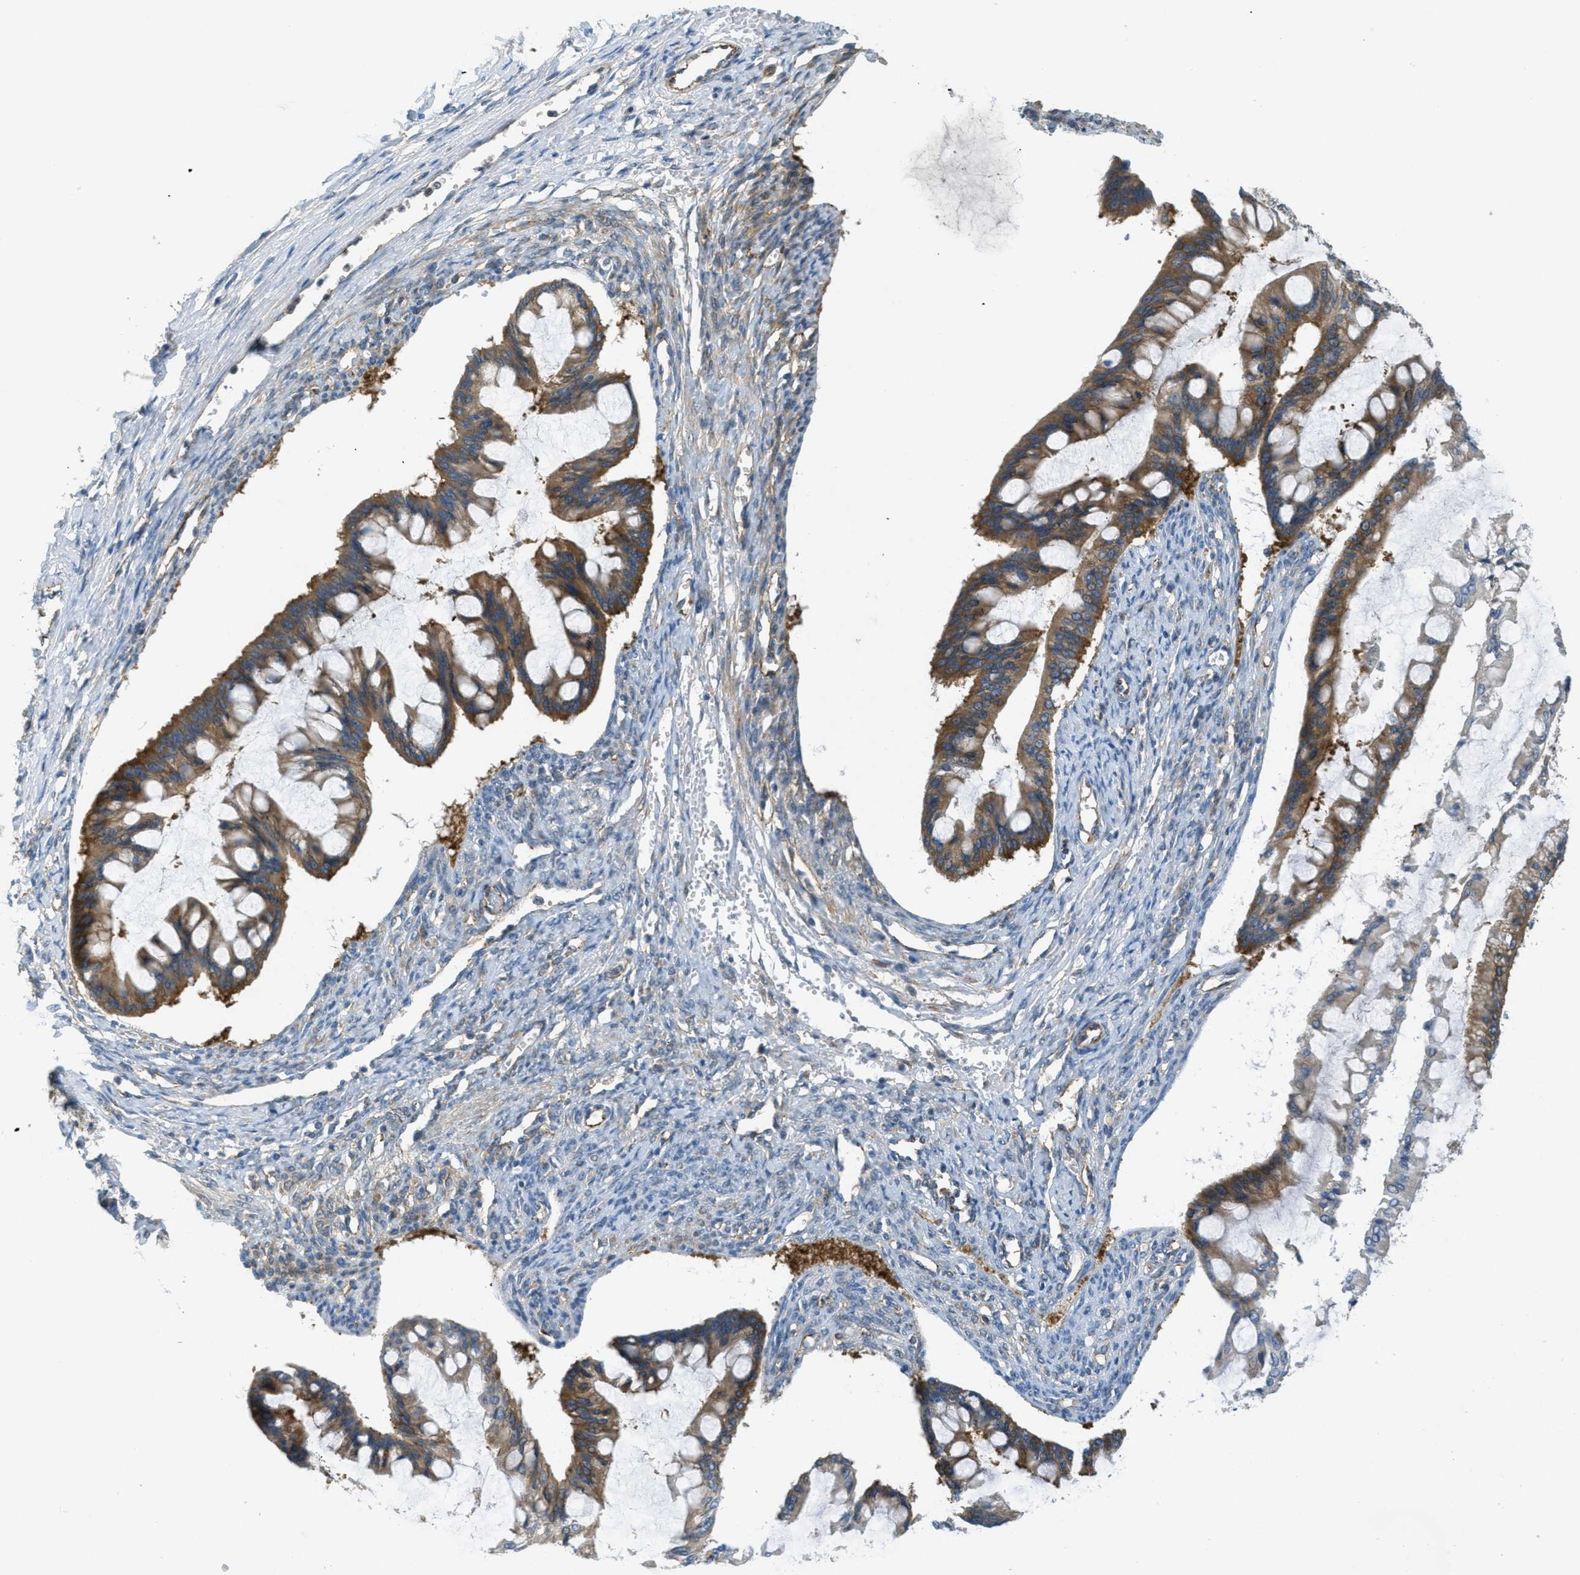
{"staining": {"intensity": "moderate", "quantity": ">75%", "location": "cytoplasmic/membranous"}, "tissue": "ovarian cancer", "cell_type": "Tumor cells", "image_type": "cancer", "snomed": [{"axis": "morphology", "description": "Cystadenocarcinoma, mucinous, NOS"}, {"axis": "topography", "description": "Ovary"}], "caption": "The image exhibits immunohistochemical staining of ovarian cancer. There is moderate cytoplasmic/membranous staining is appreciated in about >75% of tumor cells.", "gene": "JCAD", "patient": {"sex": "female", "age": 73}}